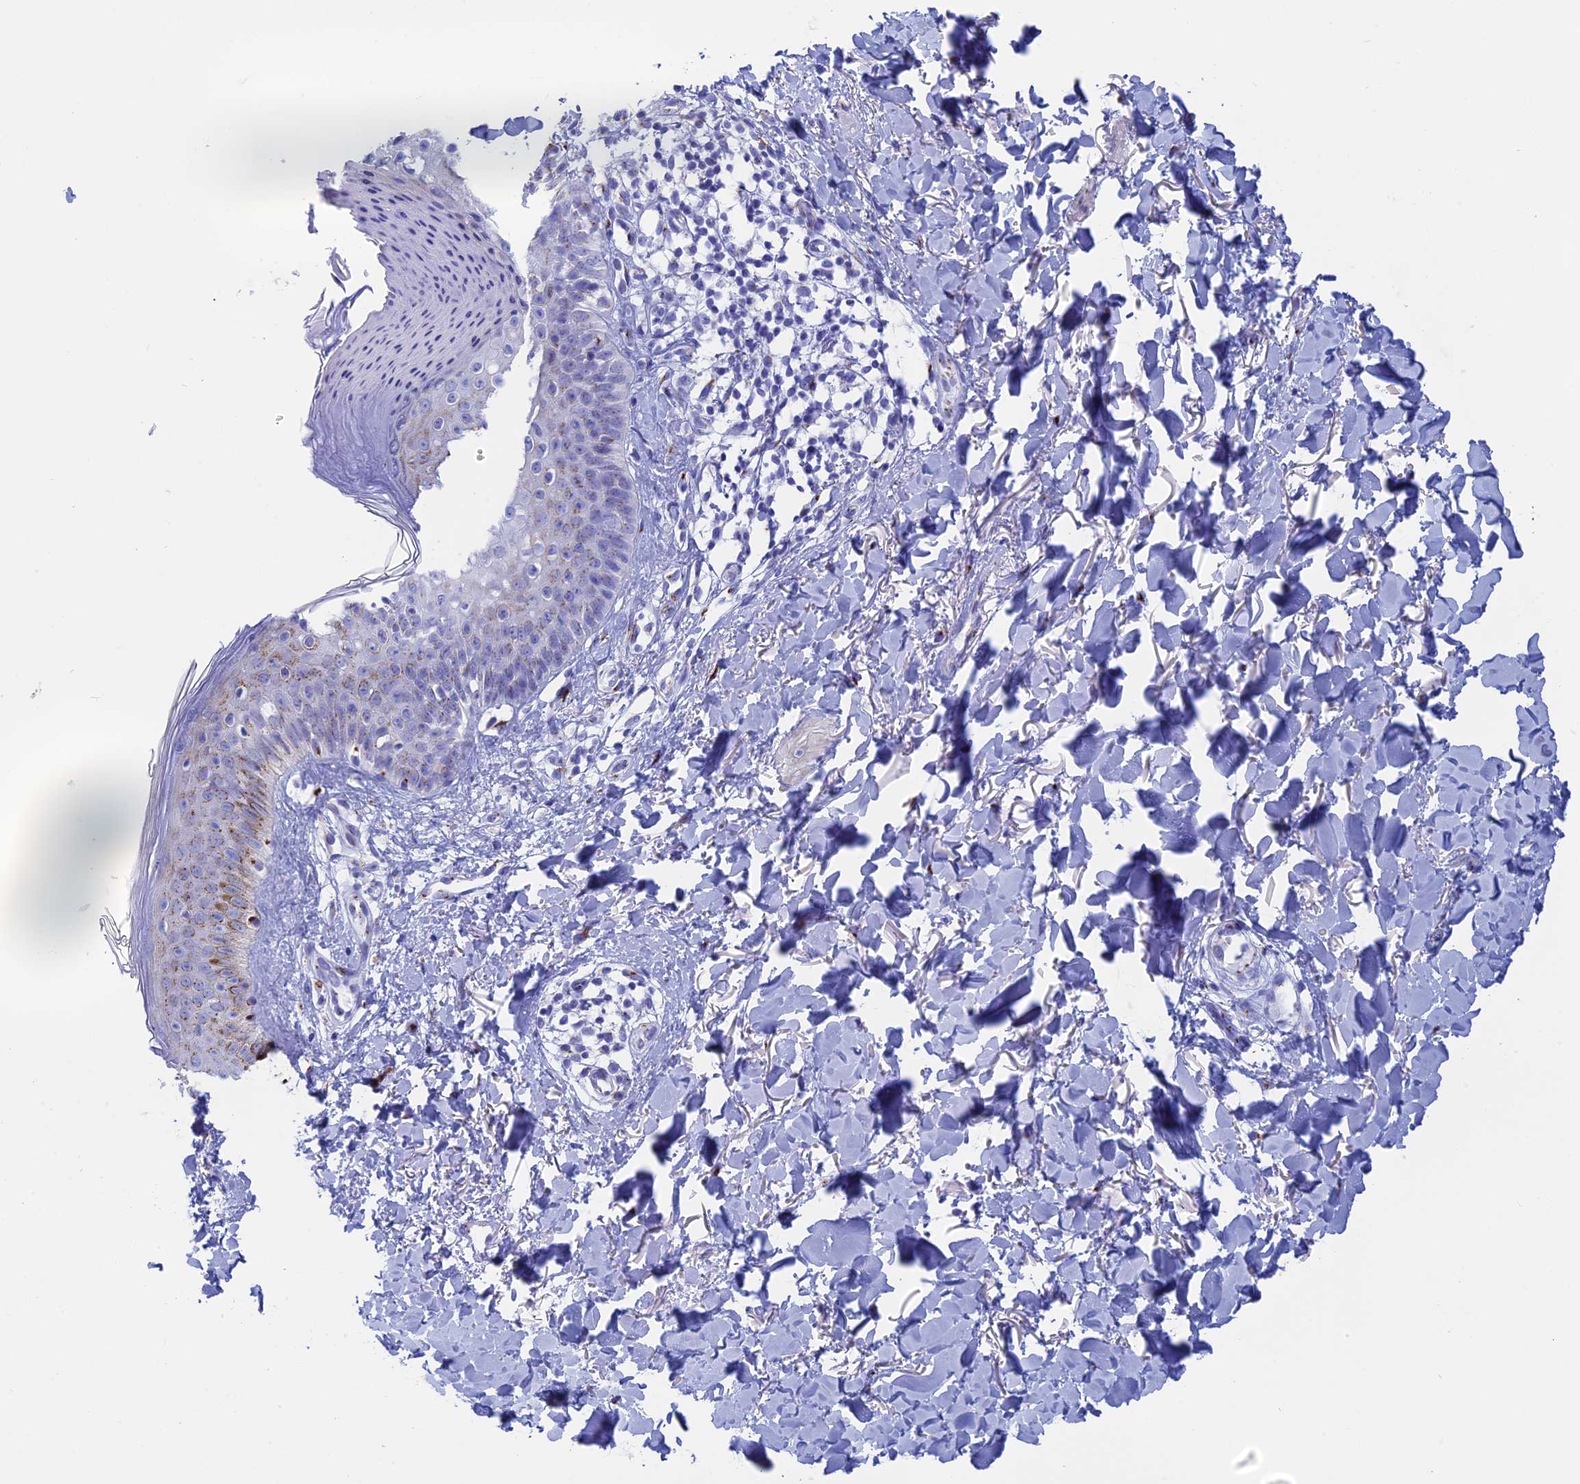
{"staining": {"intensity": "negative", "quantity": "none", "location": "none"}, "tissue": "skin", "cell_type": "Fibroblasts", "image_type": "normal", "snomed": [{"axis": "morphology", "description": "Normal tissue, NOS"}, {"axis": "topography", "description": "Skin"}], "caption": "This is an IHC micrograph of normal skin. There is no positivity in fibroblasts.", "gene": "ERICH4", "patient": {"sex": "female", "age": 58}}